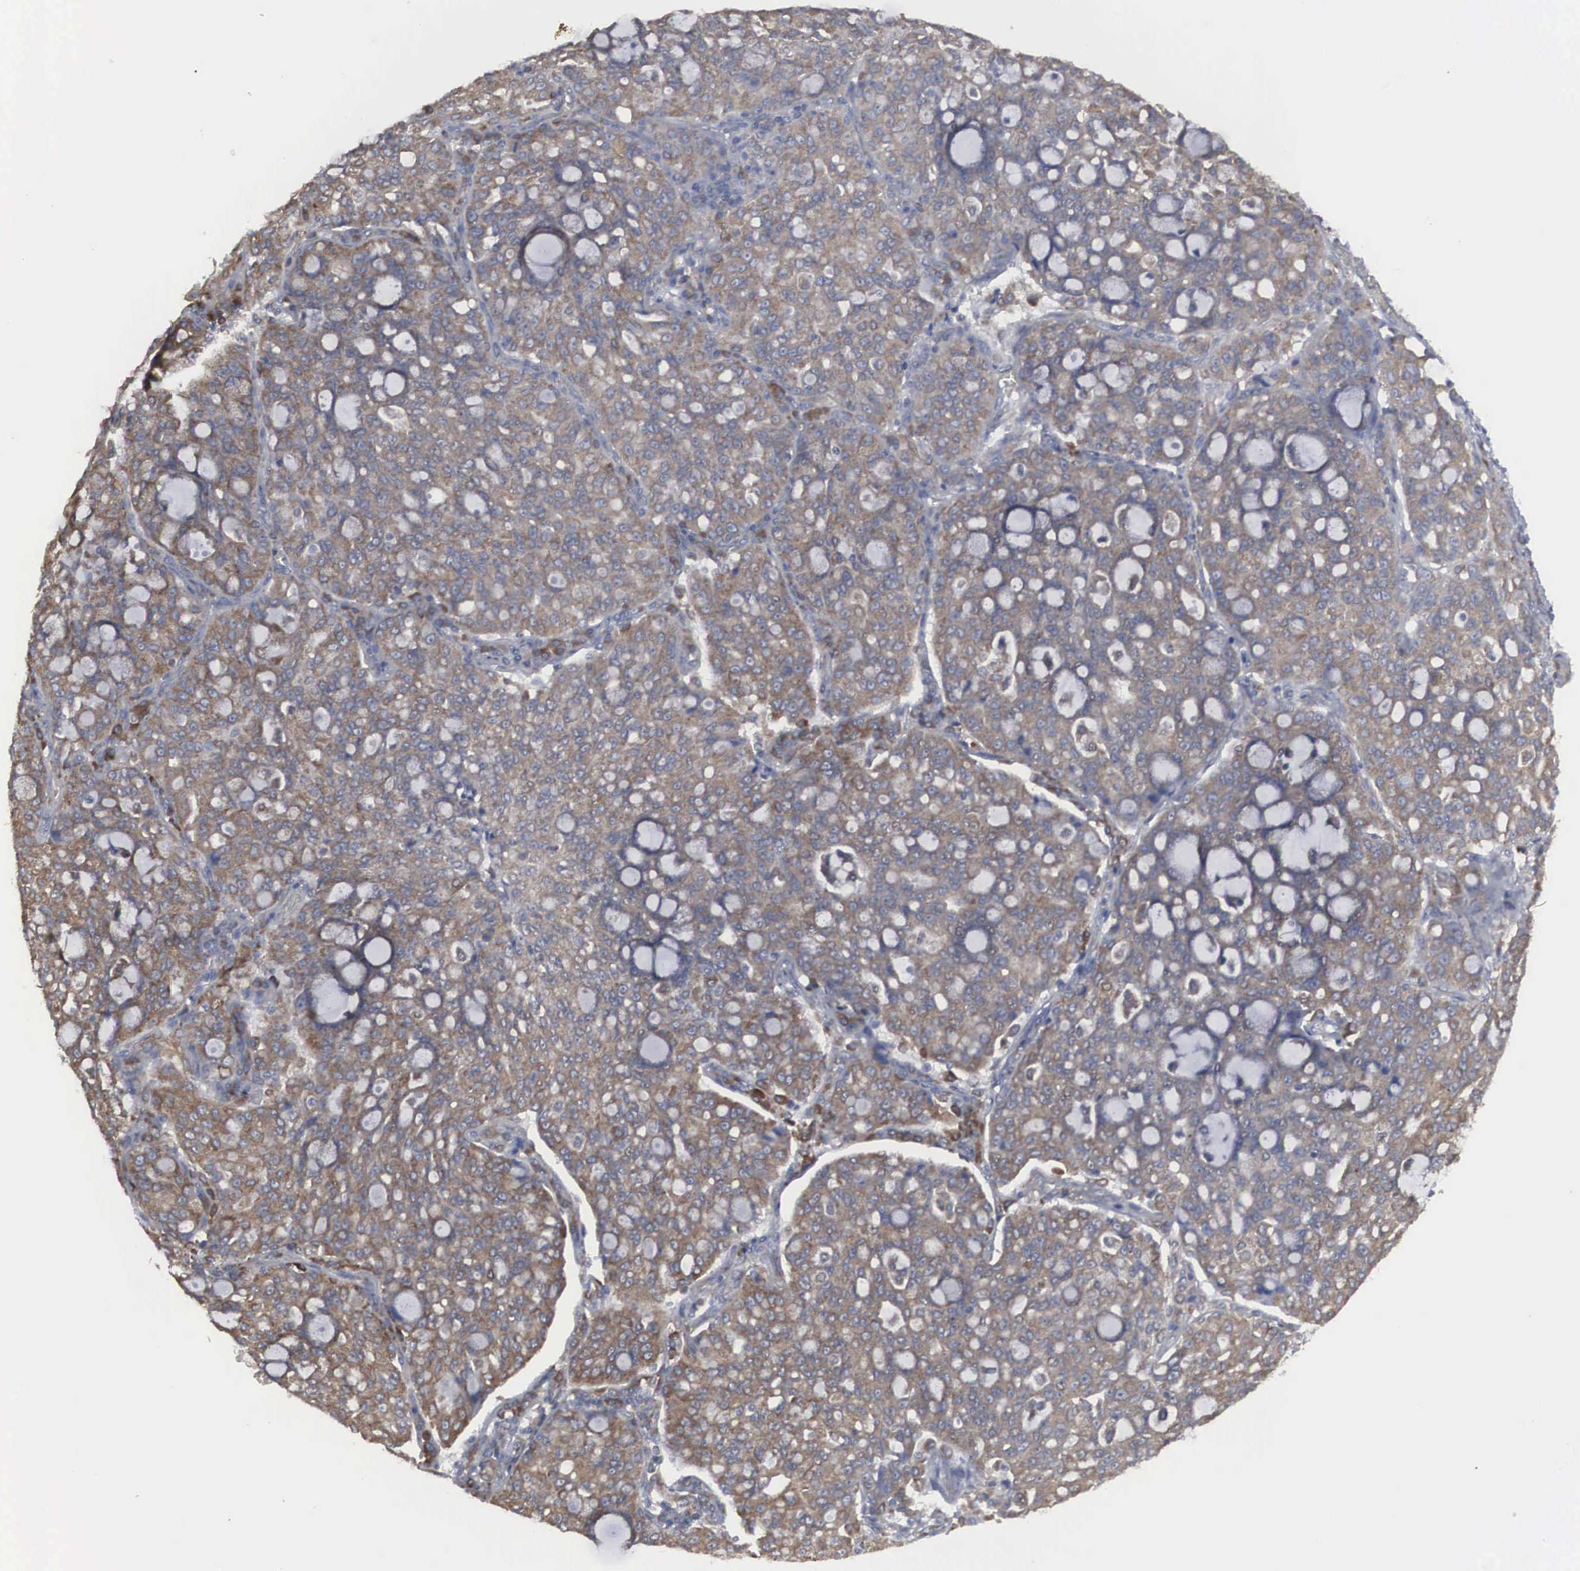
{"staining": {"intensity": "moderate", "quantity": ">75%", "location": "cytoplasmic/membranous"}, "tissue": "lung cancer", "cell_type": "Tumor cells", "image_type": "cancer", "snomed": [{"axis": "morphology", "description": "Adenocarcinoma, NOS"}, {"axis": "topography", "description": "Lung"}], "caption": "Lung cancer tissue shows moderate cytoplasmic/membranous staining in about >75% of tumor cells Immunohistochemistry (ihc) stains the protein of interest in brown and the nuclei are stained blue.", "gene": "MIA2", "patient": {"sex": "female", "age": 44}}